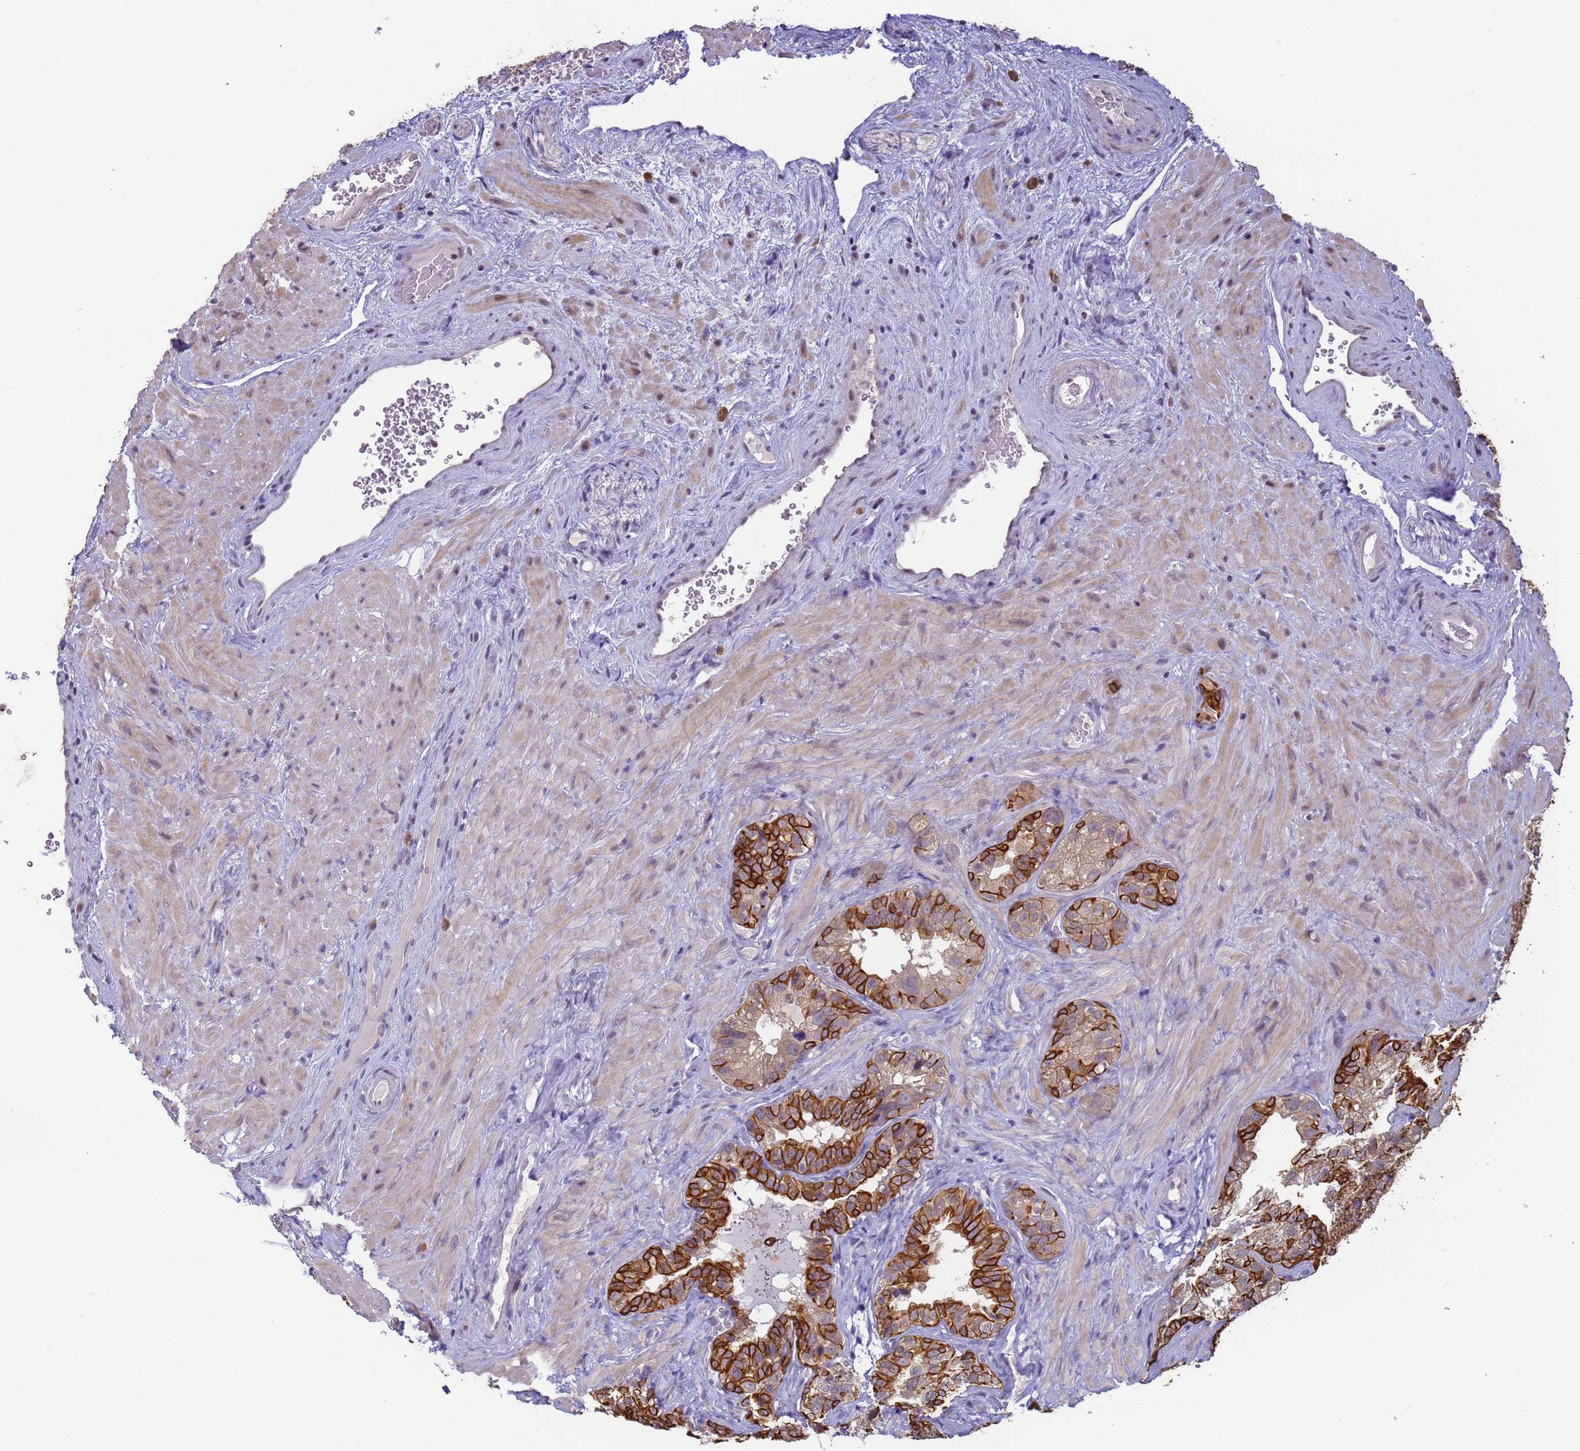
{"staining": {"intensity": "strong", "quantity": "25%-75%", "location": "cytoplasmic/membranous"}, "tissue": "seminal vesicle", "cell_type": "Glandular cells", "image_type": "normal", "snomed": [{"axis": "morphology", "description": "Normal tissue, NOS"}, {"axis": "topography", "description": "Seminal veicle"}, {"axis": "topography", "description": "Peripheral nerve tissue"}], "caption": "Protein staining displays strong cytoplasmic/membranous expression in approximately 25%-75% of glandular cells in benign seminal vesicle.", "gene": "VWA3A", "patient": {"sex": "male", "age": 67}}